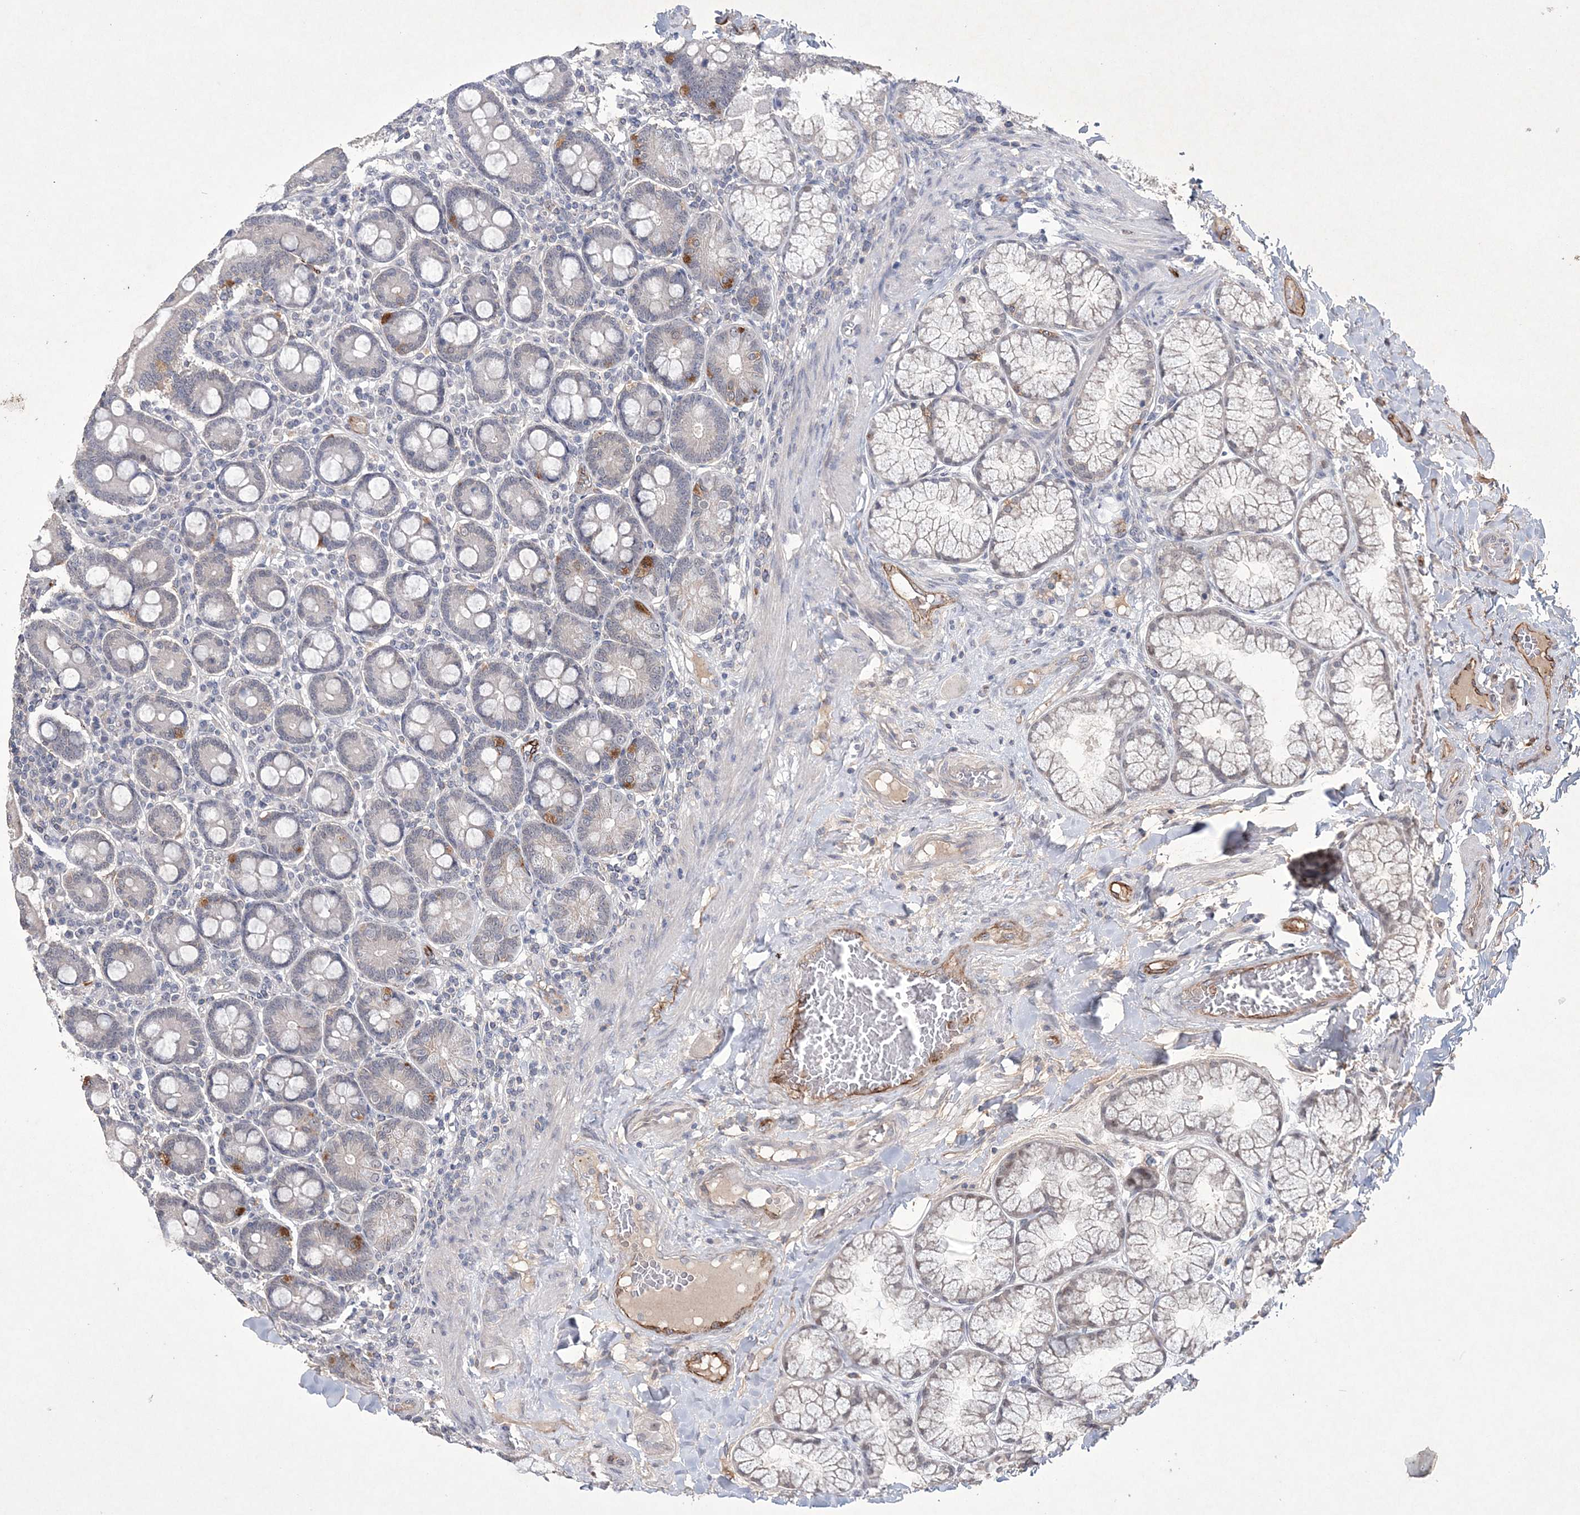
{"staining": {"intensity": "weak", "quantity": "<25%", "location": "cytoplasmic/membranous"}, "tissue": "duodenum", "cell_type": "Glandular cells", "image_type": "normal", "snomed": [{"axis": "morphology", "description": "Normal tissue, NOS"}, {"axis": "topography", "description": "Duodenum"}], "caption": "This is an immunohistochemistry micrograph of unremarkable human duodenum. There is no expression in glandular cells.", "gene": "DPCD", "patient": {"sex": "male", "age": 50}}